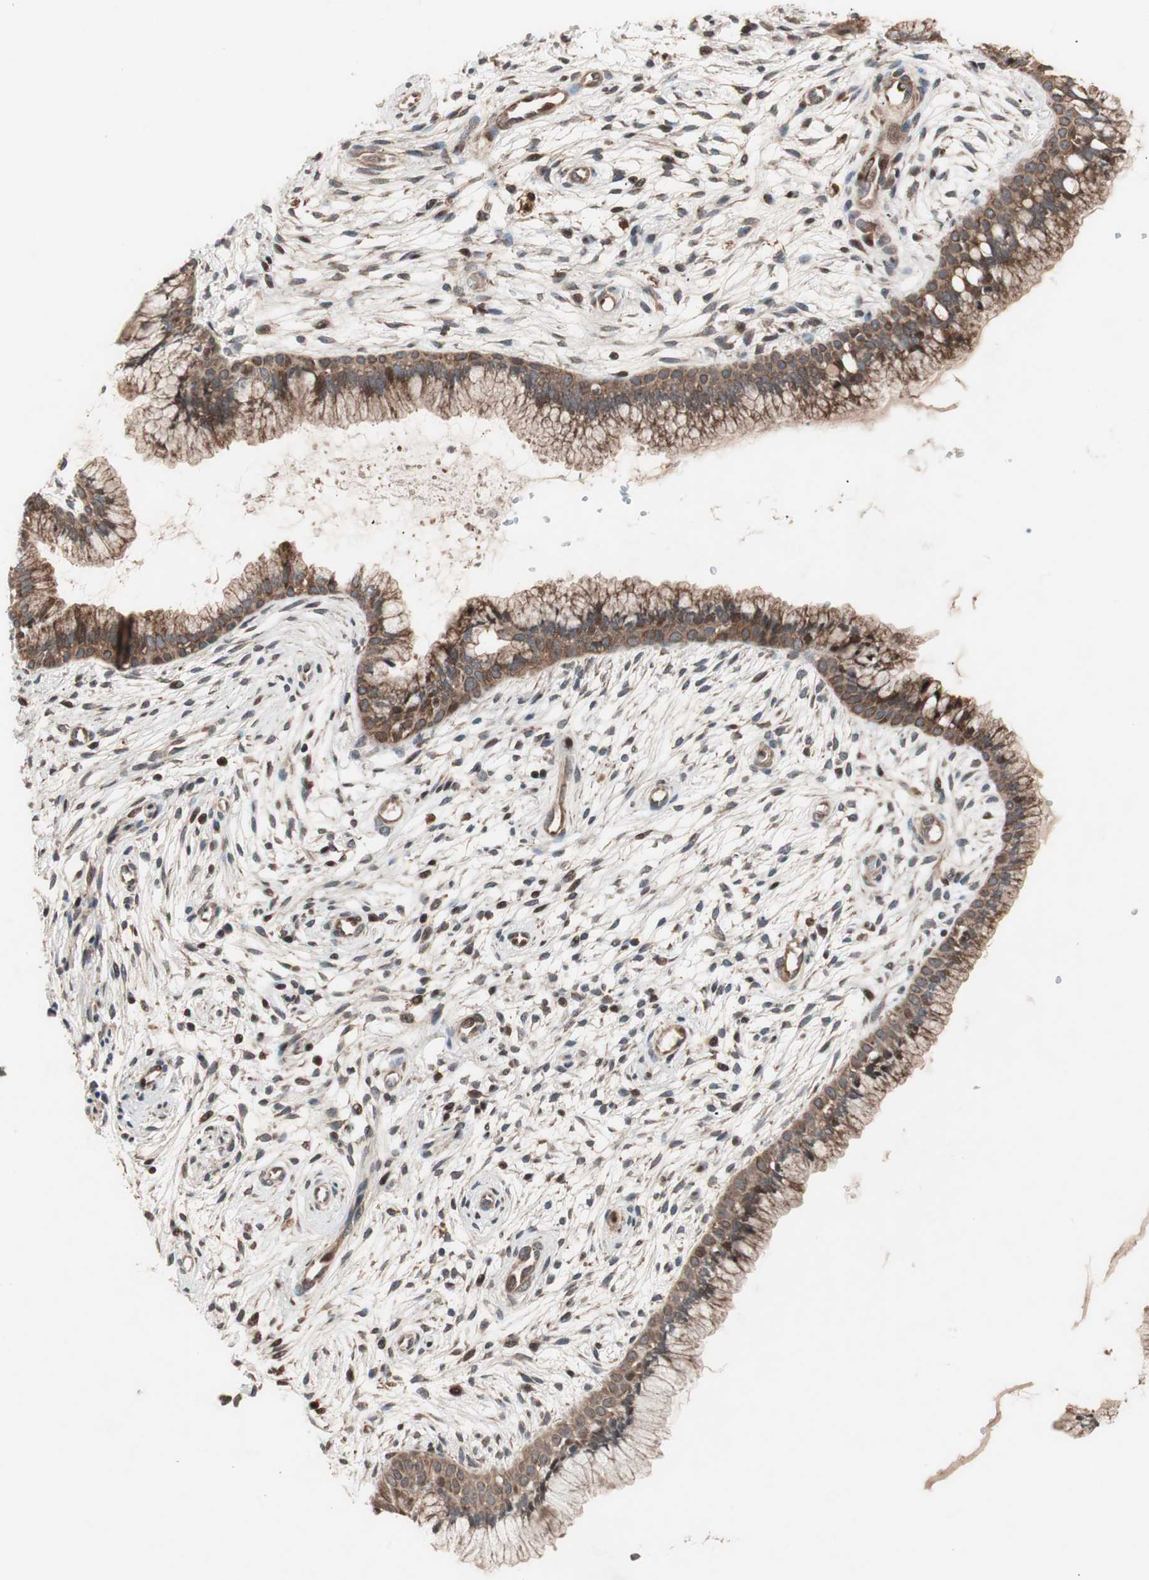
{"staining": {"intensity": "moderate", "quantity": ">75%", "location": "cytoplasmic/membranous"}, "tissue": "cervix", "cell_type": "Glandular cells", "image_type": "normal", "snomed": [{"axis": "morphology", "description": "Normal tissue, NOS"}, {"axis": "topography", "description": "Cervix"}], "caption": "Immunohistochemistry of normal cervix shows medium levels of moderate cytoplasmic/membranous expression in about >75% of glandular cells.", "gene": "NF2", "patient": {"sex": "female", "age": 39}}